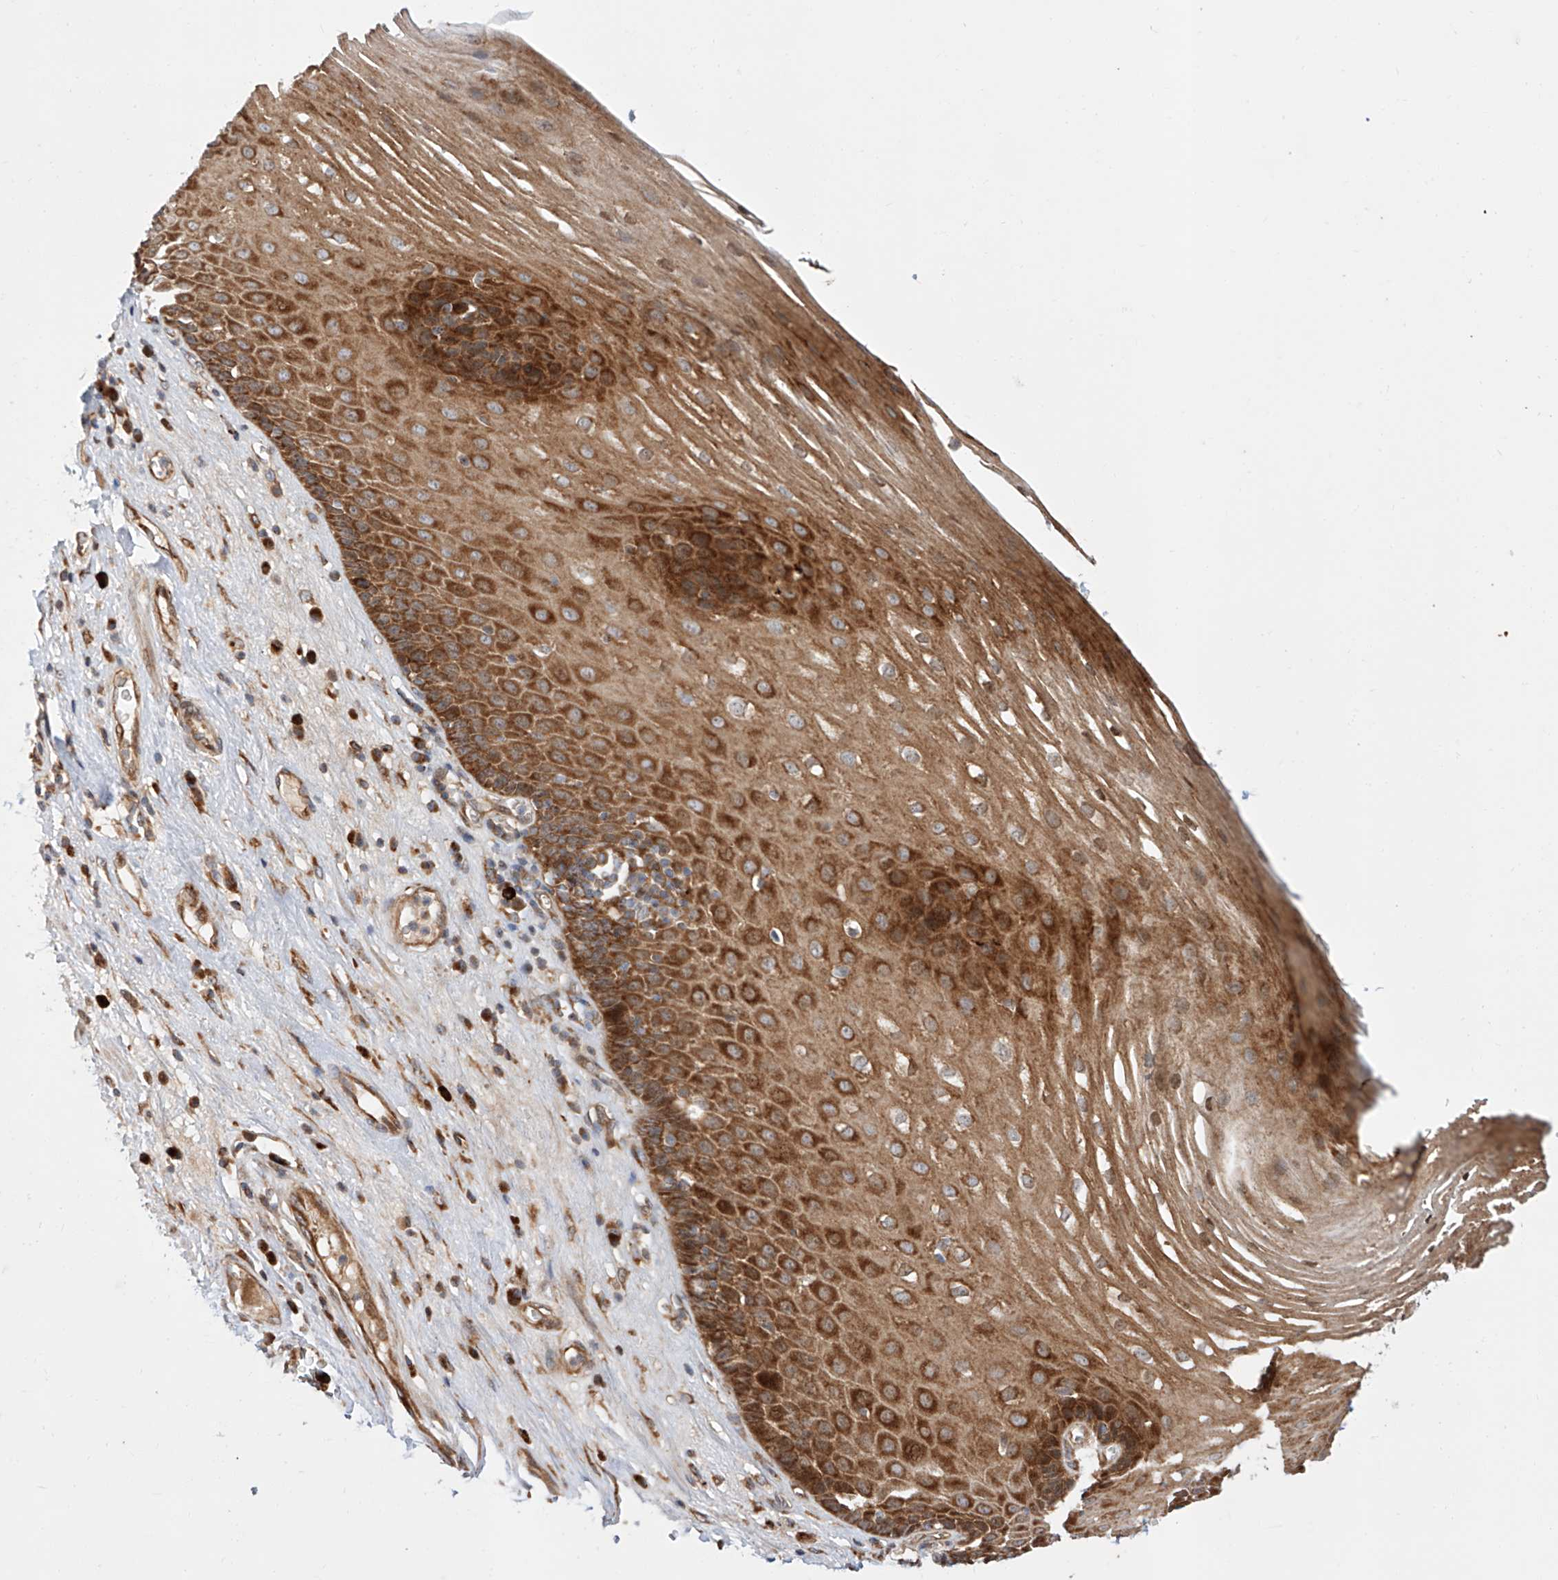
{"staining": {"intensity": "strong", "quantity": "25%-75%", "location": "cytoplasmic/membranous"}, "tissue": "esophagus", "cell_type": "Squamous epithelial cells", "image_type": "normal", "snomed": [{"axis": "morphology", "description": "Normal tissue, NOS"}, {"axis": "topography", "description": "Esophagus"}], "caption": "Esophagus stained with immunohistochemistry exhibits strong cytoplasmic/membranous staining in about 25%-75% of squamous epithelial cells. The staining is performed using DAB (3,3'-diaminobenzidine) brown chromogen to label protein expression. The nuclei are counter-stained blue using hematoxylin.", "gene": "DIRAS3", "patient": {"sex": "male", "age": 62}}